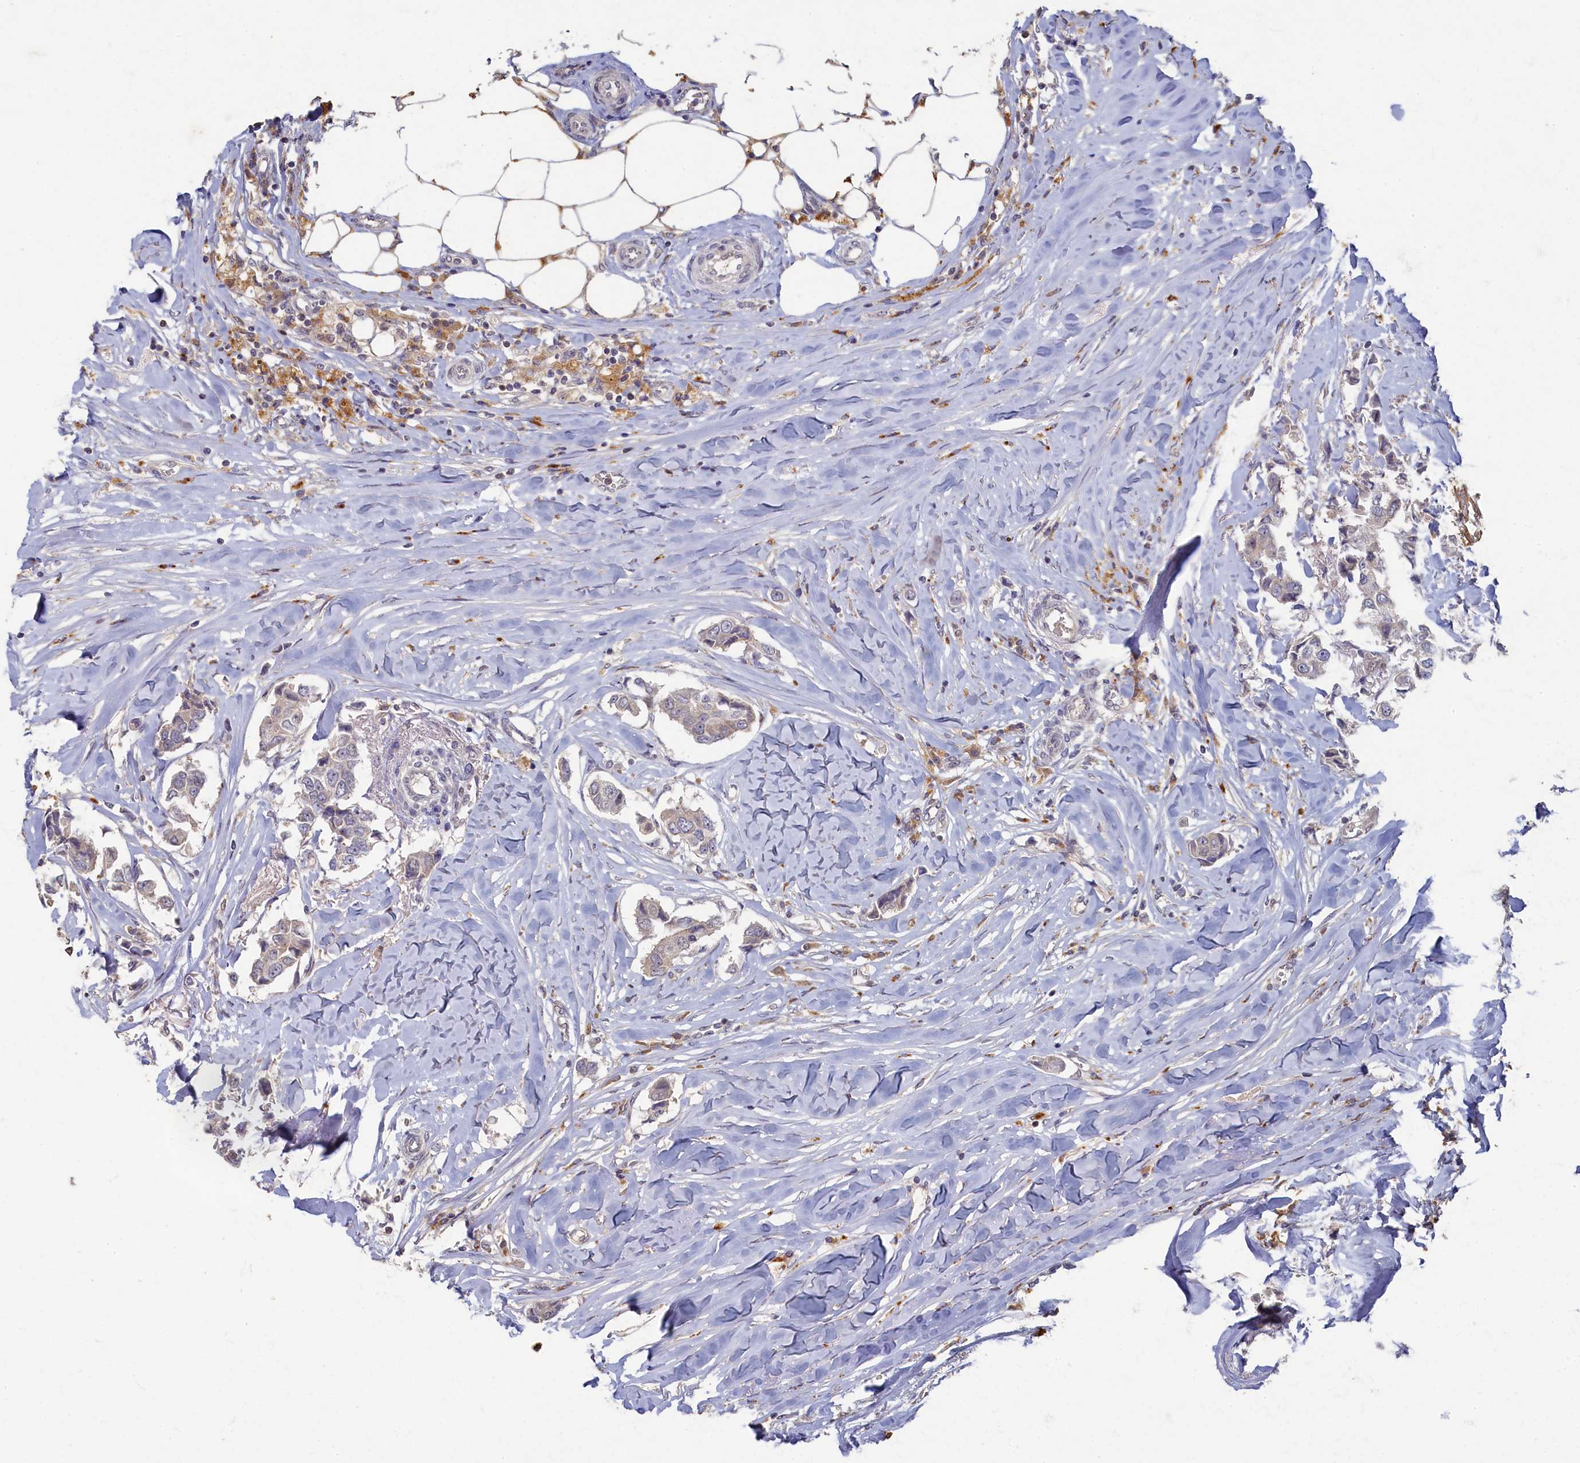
{"staining": {"intensity": "weak", "quantity": "<25%", "location": "cytoplasmic/membranous"}, "tissue": "breast cancer", "cell_type": "Tumor cells", "image_type": "cancer", "snomed": [{"axis": "morphology", "description": "Duct carcinoma"}, {"axis": "topography", "description": "Breast"}], "caption": "This is an IHC micrograph of human breast cancer (infiltrating ductal carcinoma). There is no expression in tumor cells.", "gene": "HUNK", "patient": {"sex": "female", "age": 80}}